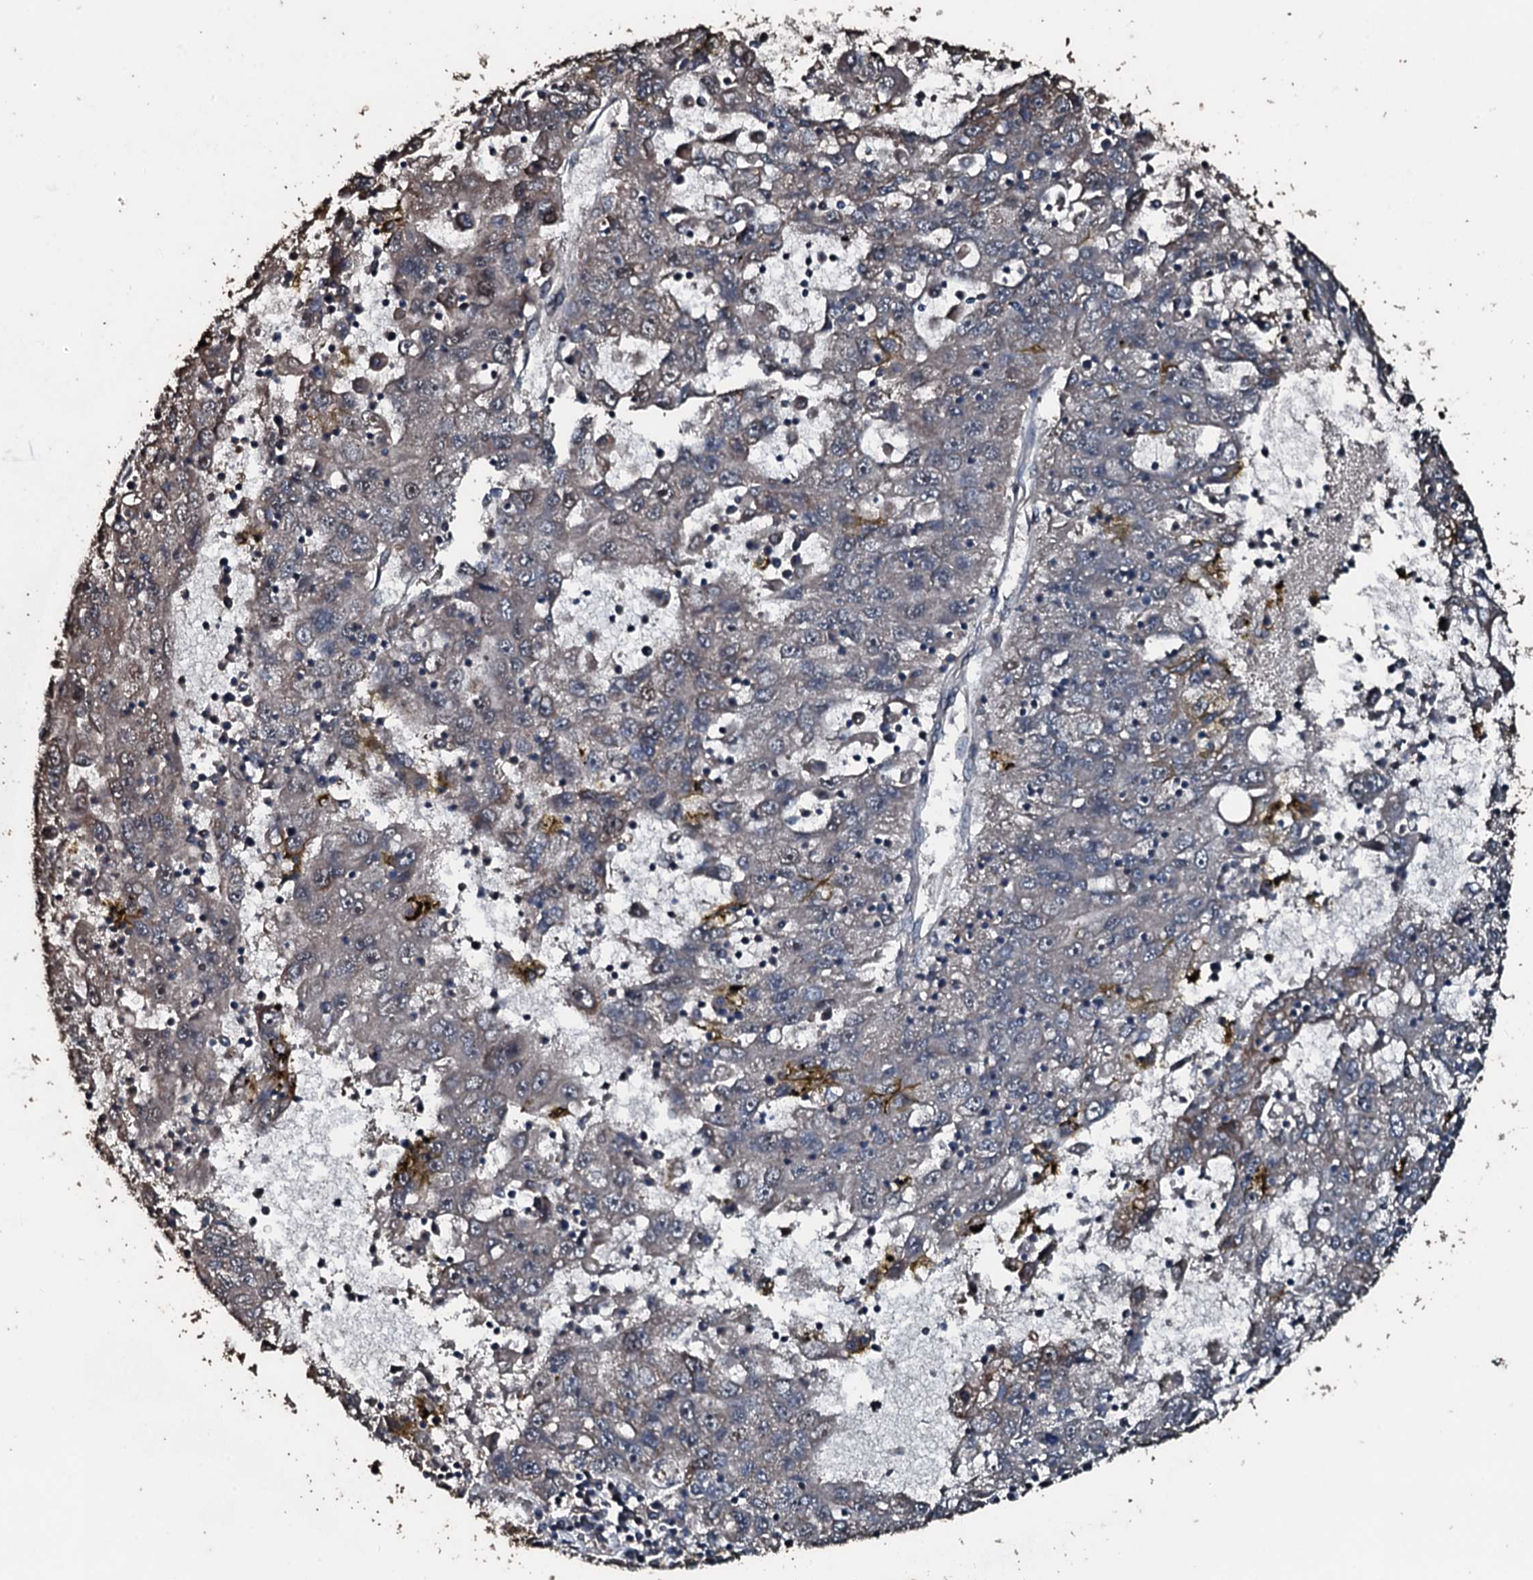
{"staining": {"intensity": "negative", "quantity": "none", "location": "none"}, "tissue": "liver cancer", "cell_type": "Tumor cells", "image_type": "cancer", "snomed": [{"axis": "morphology", "description": "Carcinoma, Hepatocellular, NOS"}, {"axis": "topography", "description": "Liver"}], "caption": "Immunohistochemistry (IHC) of liver hepatocellular carcinoma shows no positivity in tumor cells.", "gene": "FAAP24", "patient": {"sex": "male", "age": 49}}